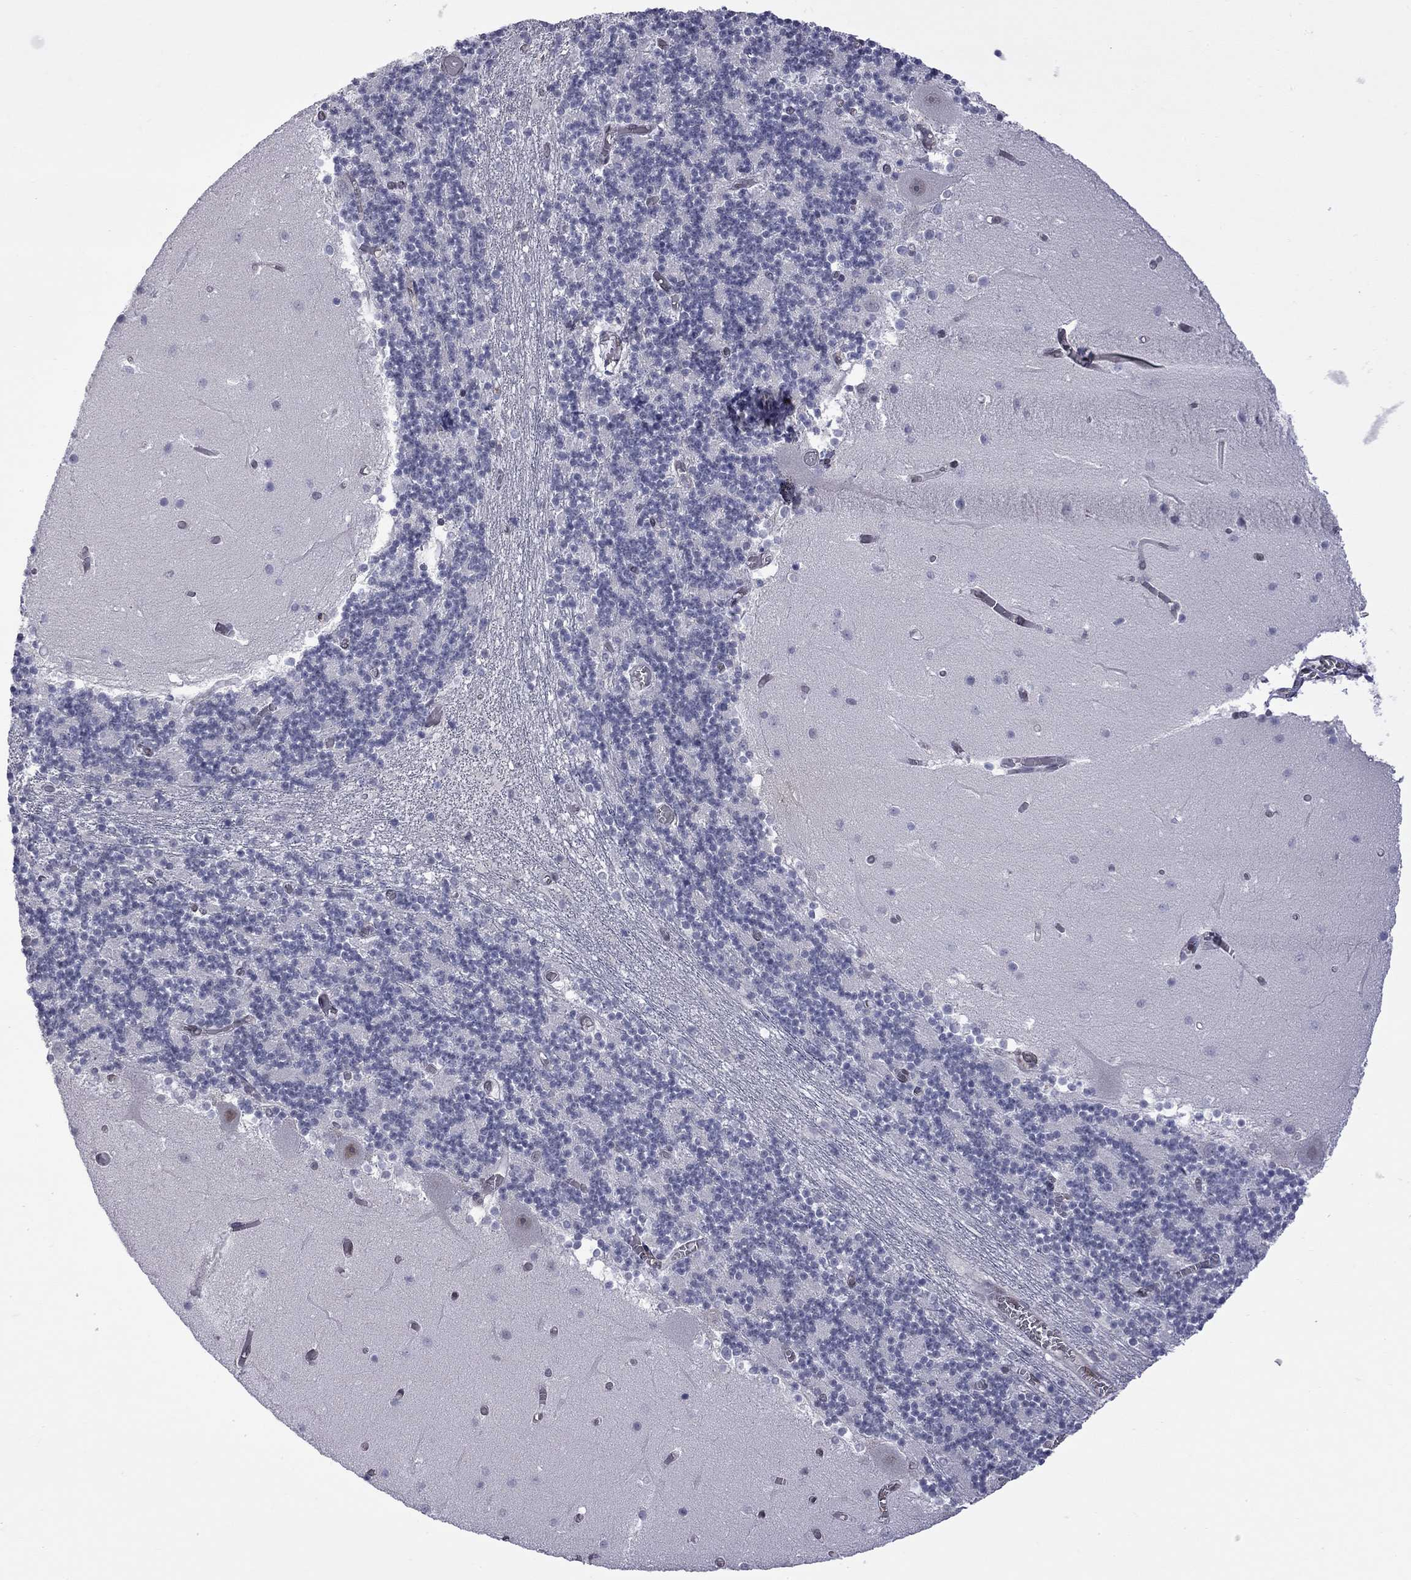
{"staining": {"intensity": "negative", "quantity": "none", "location": "none"}, "tissue": "cerebellum", "cell_type": "Cells in granular layer", "image_type": "normal", "snomed": [{"axis": "morphology", "description": "Normal tissue, NOS"}, {"axis": "topography", "description": "Cerebellum"}], "caption": "Immunohistochemistry (IHC) of benign human cerebellum displays no positivity in cells in granular layer. (Stains: DAB immunohistochemistry with hematoxylin counter stain, Microscopy: brightfield microscopy at high magnification).", "gene": "RFWD3", "patient": {"sex": "female", "age": 28}}